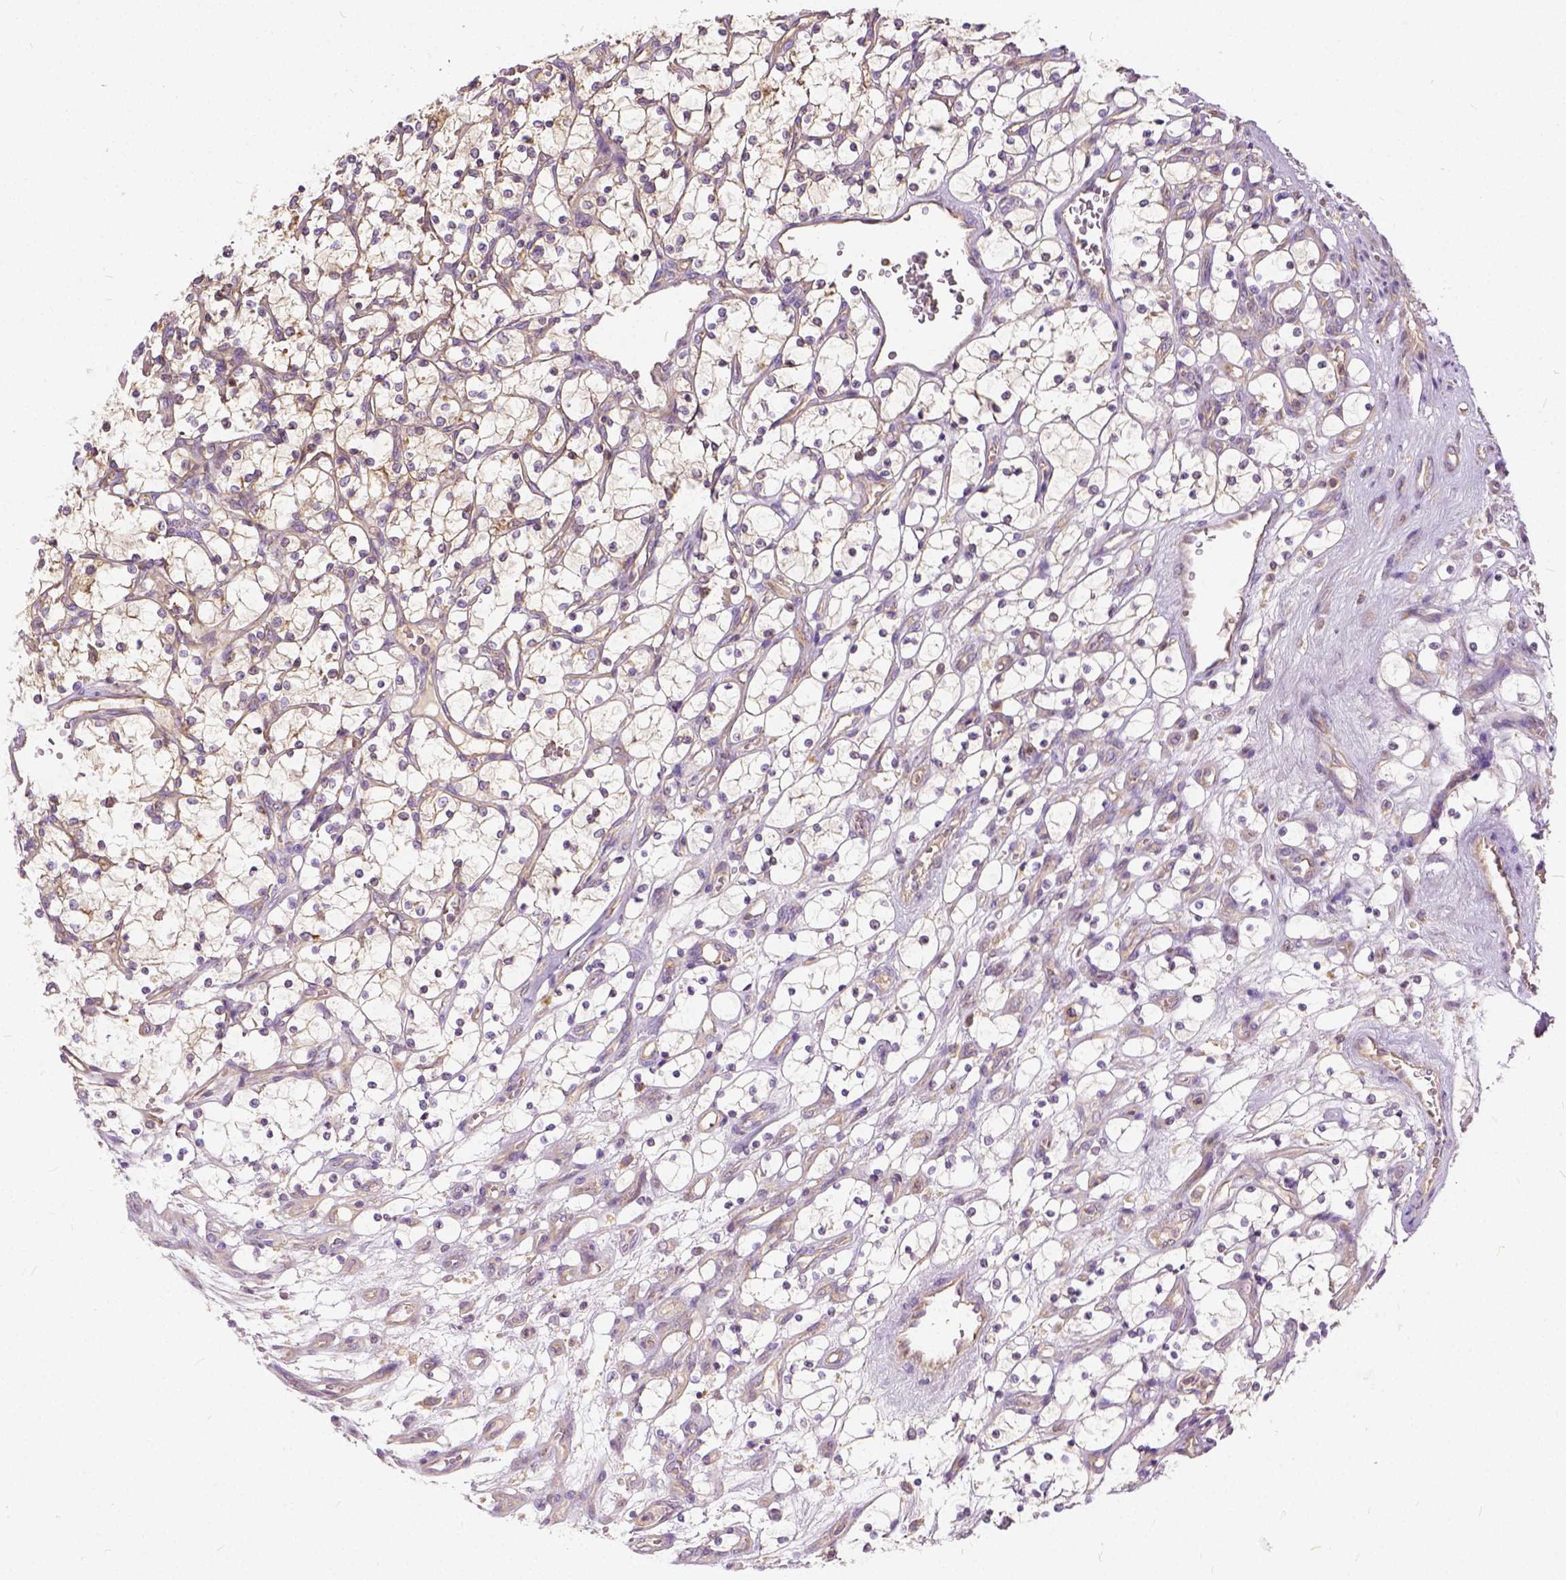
{"staining": {"intensity": "weak", "quantity": "<25%", "location": "cytoplasmic/membranous"}, "tissue": "renal cancer", "cell_type": "Tumor cells", "image_type": "cancer", "snomed": [{"axis": "morphology", "description": "Adenocarcinoma, NOS"}, {"axis": "topography", "description": "Kidney"}], "caption": "Immunohistochemistry (IHC) image of human renal cancer (adenocarcinoma) stained for a protein (brown), which reveals no expression in tumor cells.", "gene": "CADM4", "patient": {"sex": "female", "age": 69}}